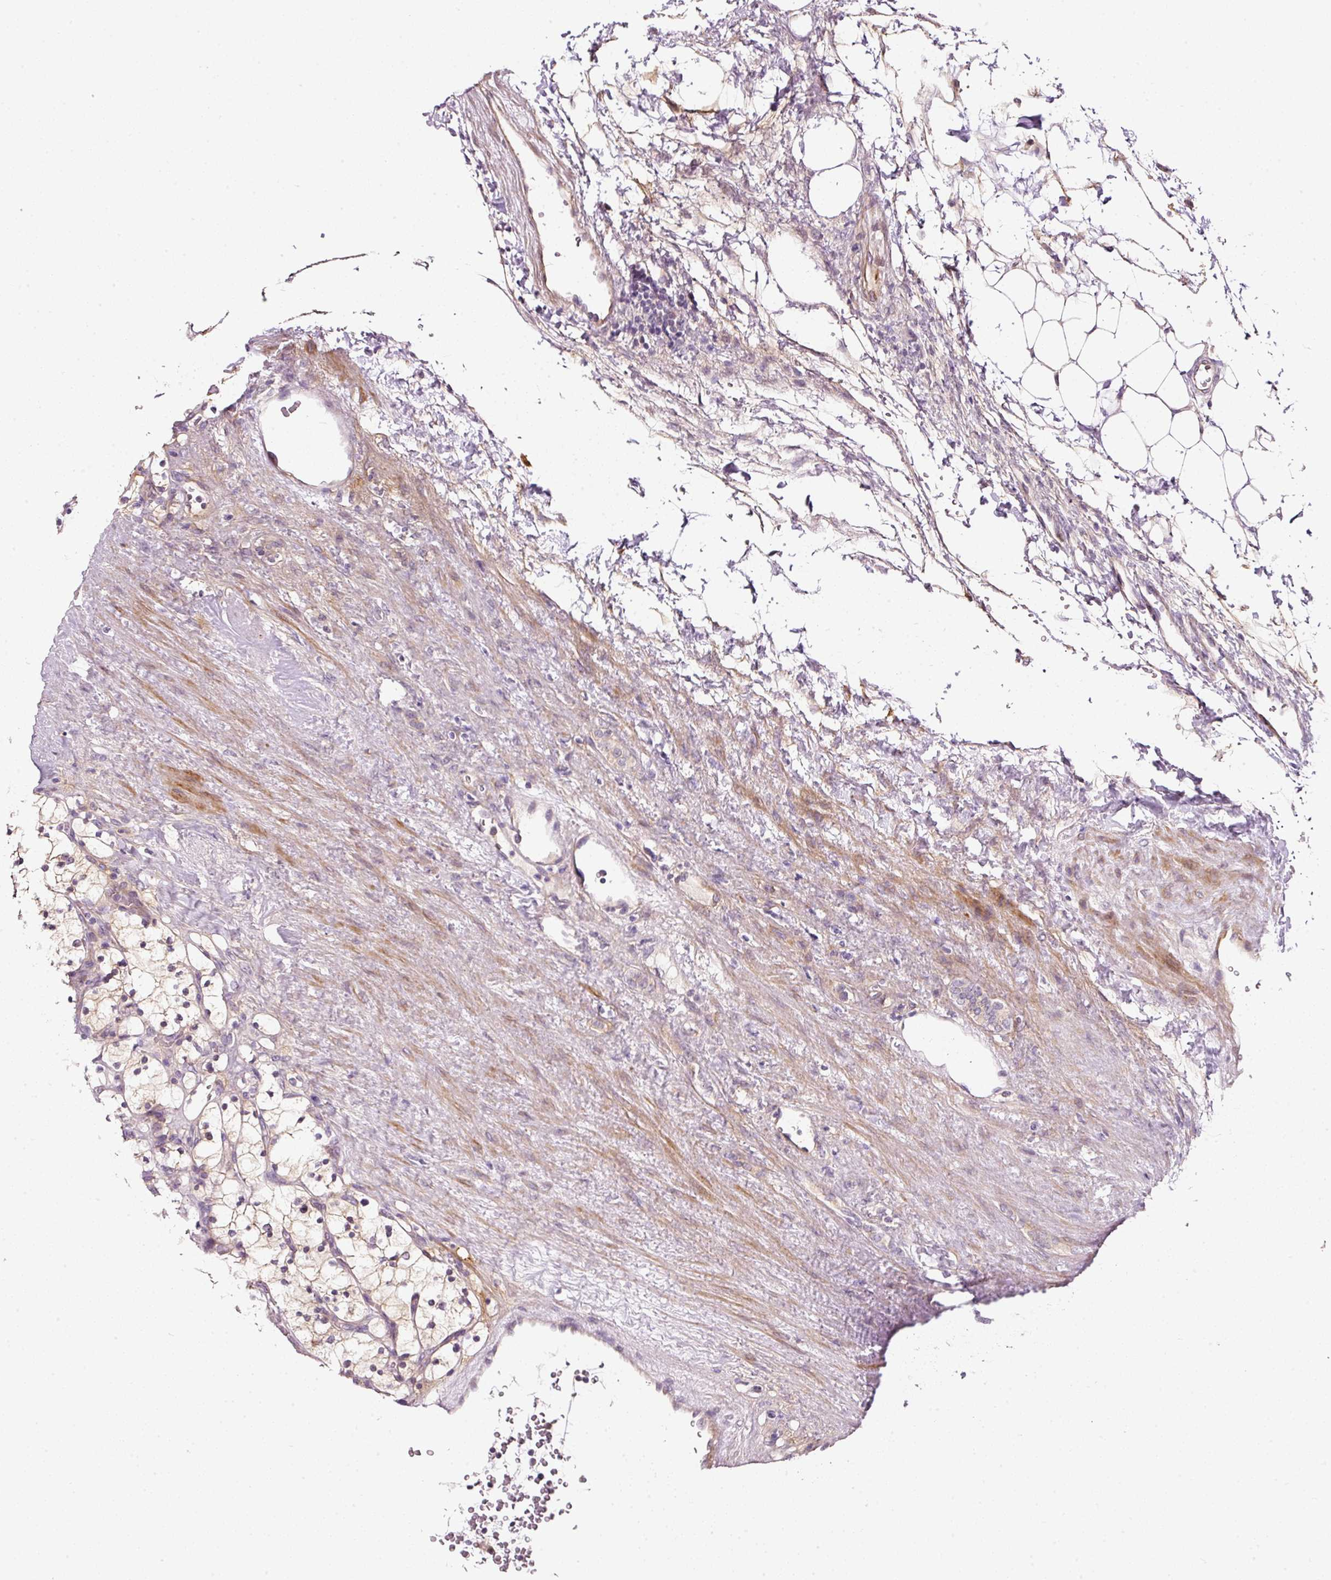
{"staining": {"intensity": "negative", "quantity": "none", "location": "none"}, "tissue": "renal cancer", "cell_type": "Tumor cells", "image_type": "cancer", "snomed": [{"axis": "morphology", "description": "Adenocarcinoma, NOS"}, {"axis": "topography", "description": "Kidney"}], "caption": "Tumor cells are negative for brown protein staining in adenocarcinoma (renal).", "gene": "TIRAP", "patient": {"sex": "female", "age": 83}}